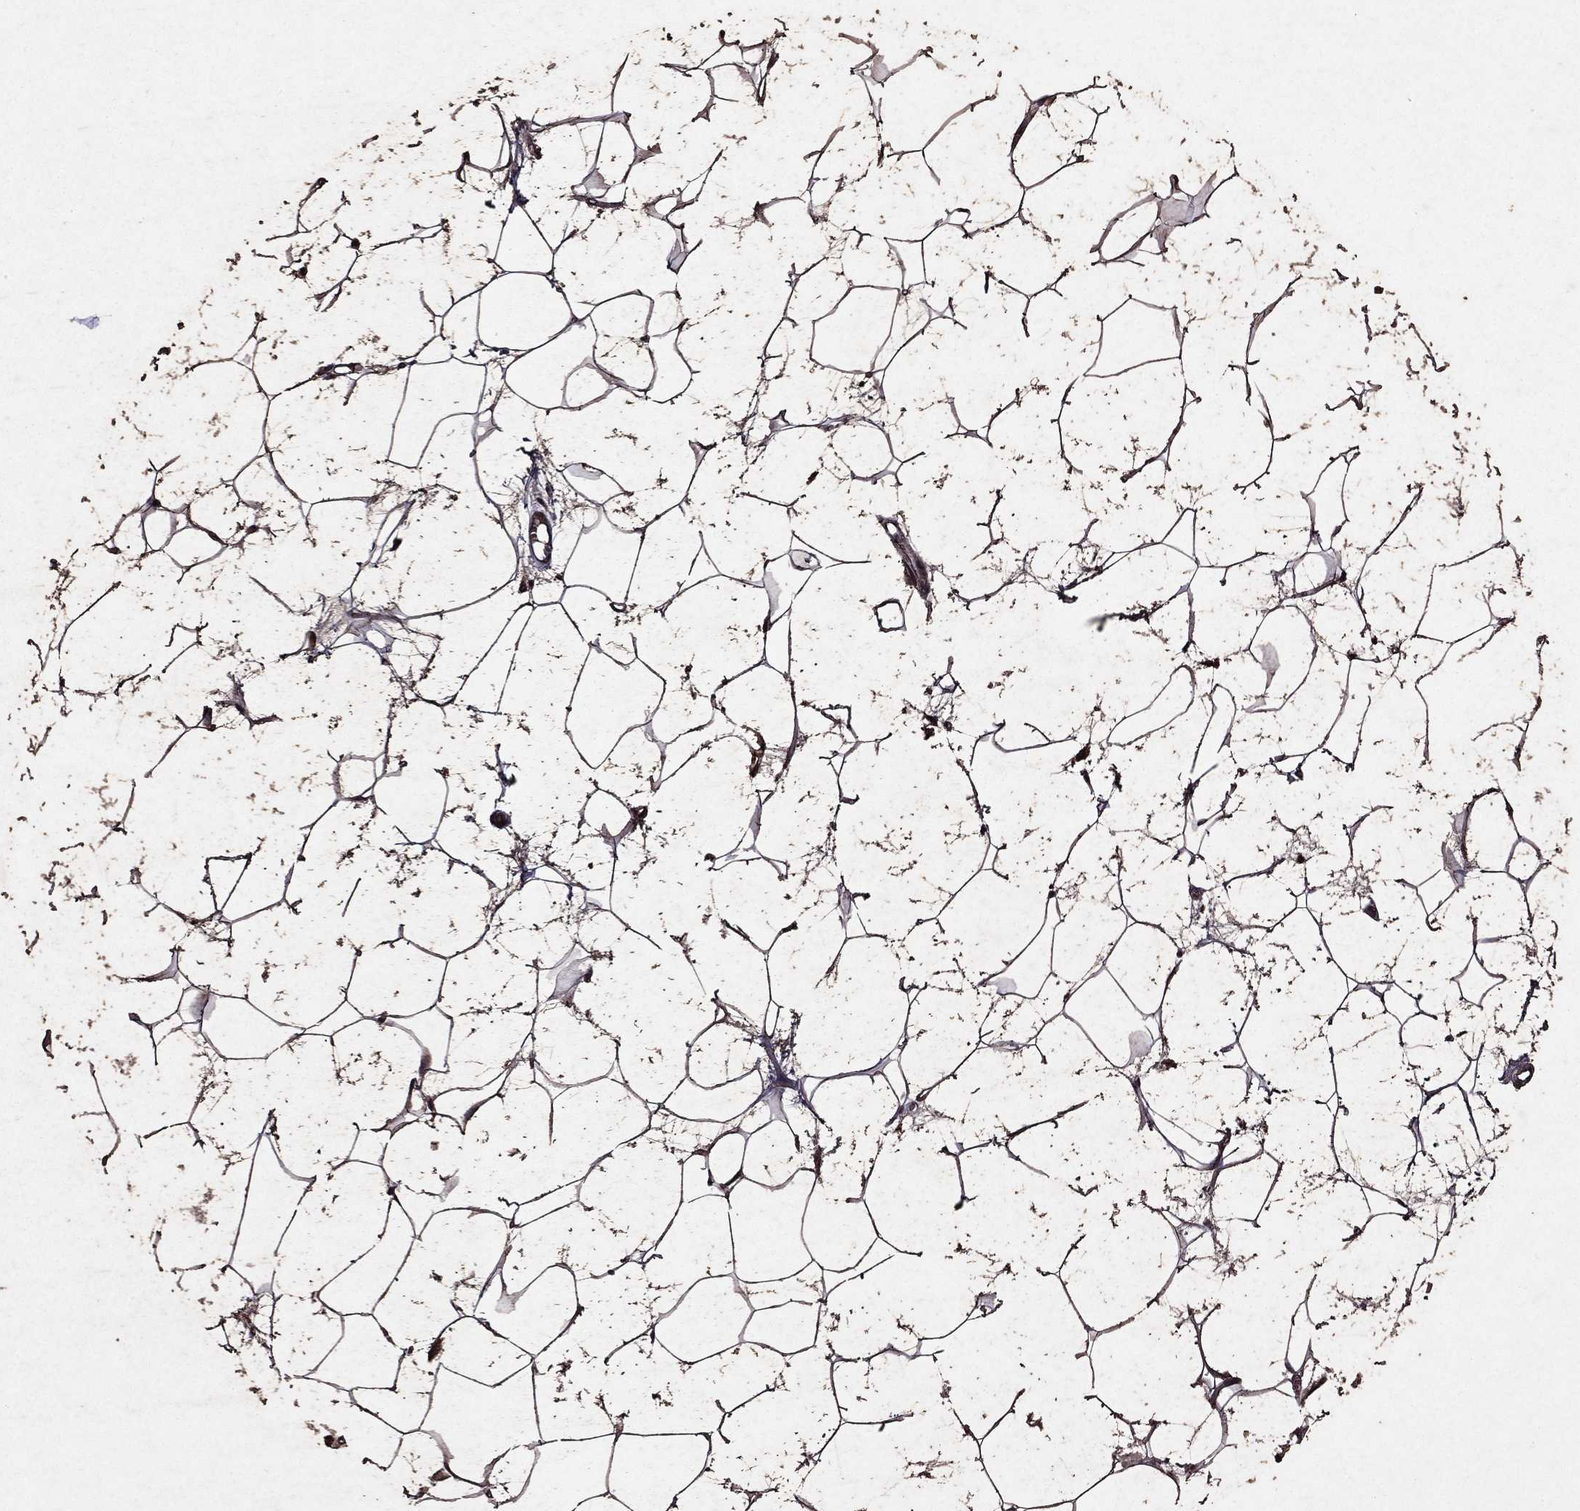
{"staining": {"intensity": "moderate", "quantity": ">75%", "location": "cytoplasmic/membranous"}, "tissue": "adipose tissue", "cell_type": "Adipocytes", "image_type": "normal", "snomed": [{"axis": "morphology", "description": "Normal tissue, NOS"}, {"axis": "topography", "description": "Breast"}], "caption": "A medium amount of moderate cytoplasmic/membranous expression is appreciated in approximately >75% of adipocytes in benign adipose tissue.", "gene": "EIF2B4", "patient": {"sex": "female", "age": 49}}